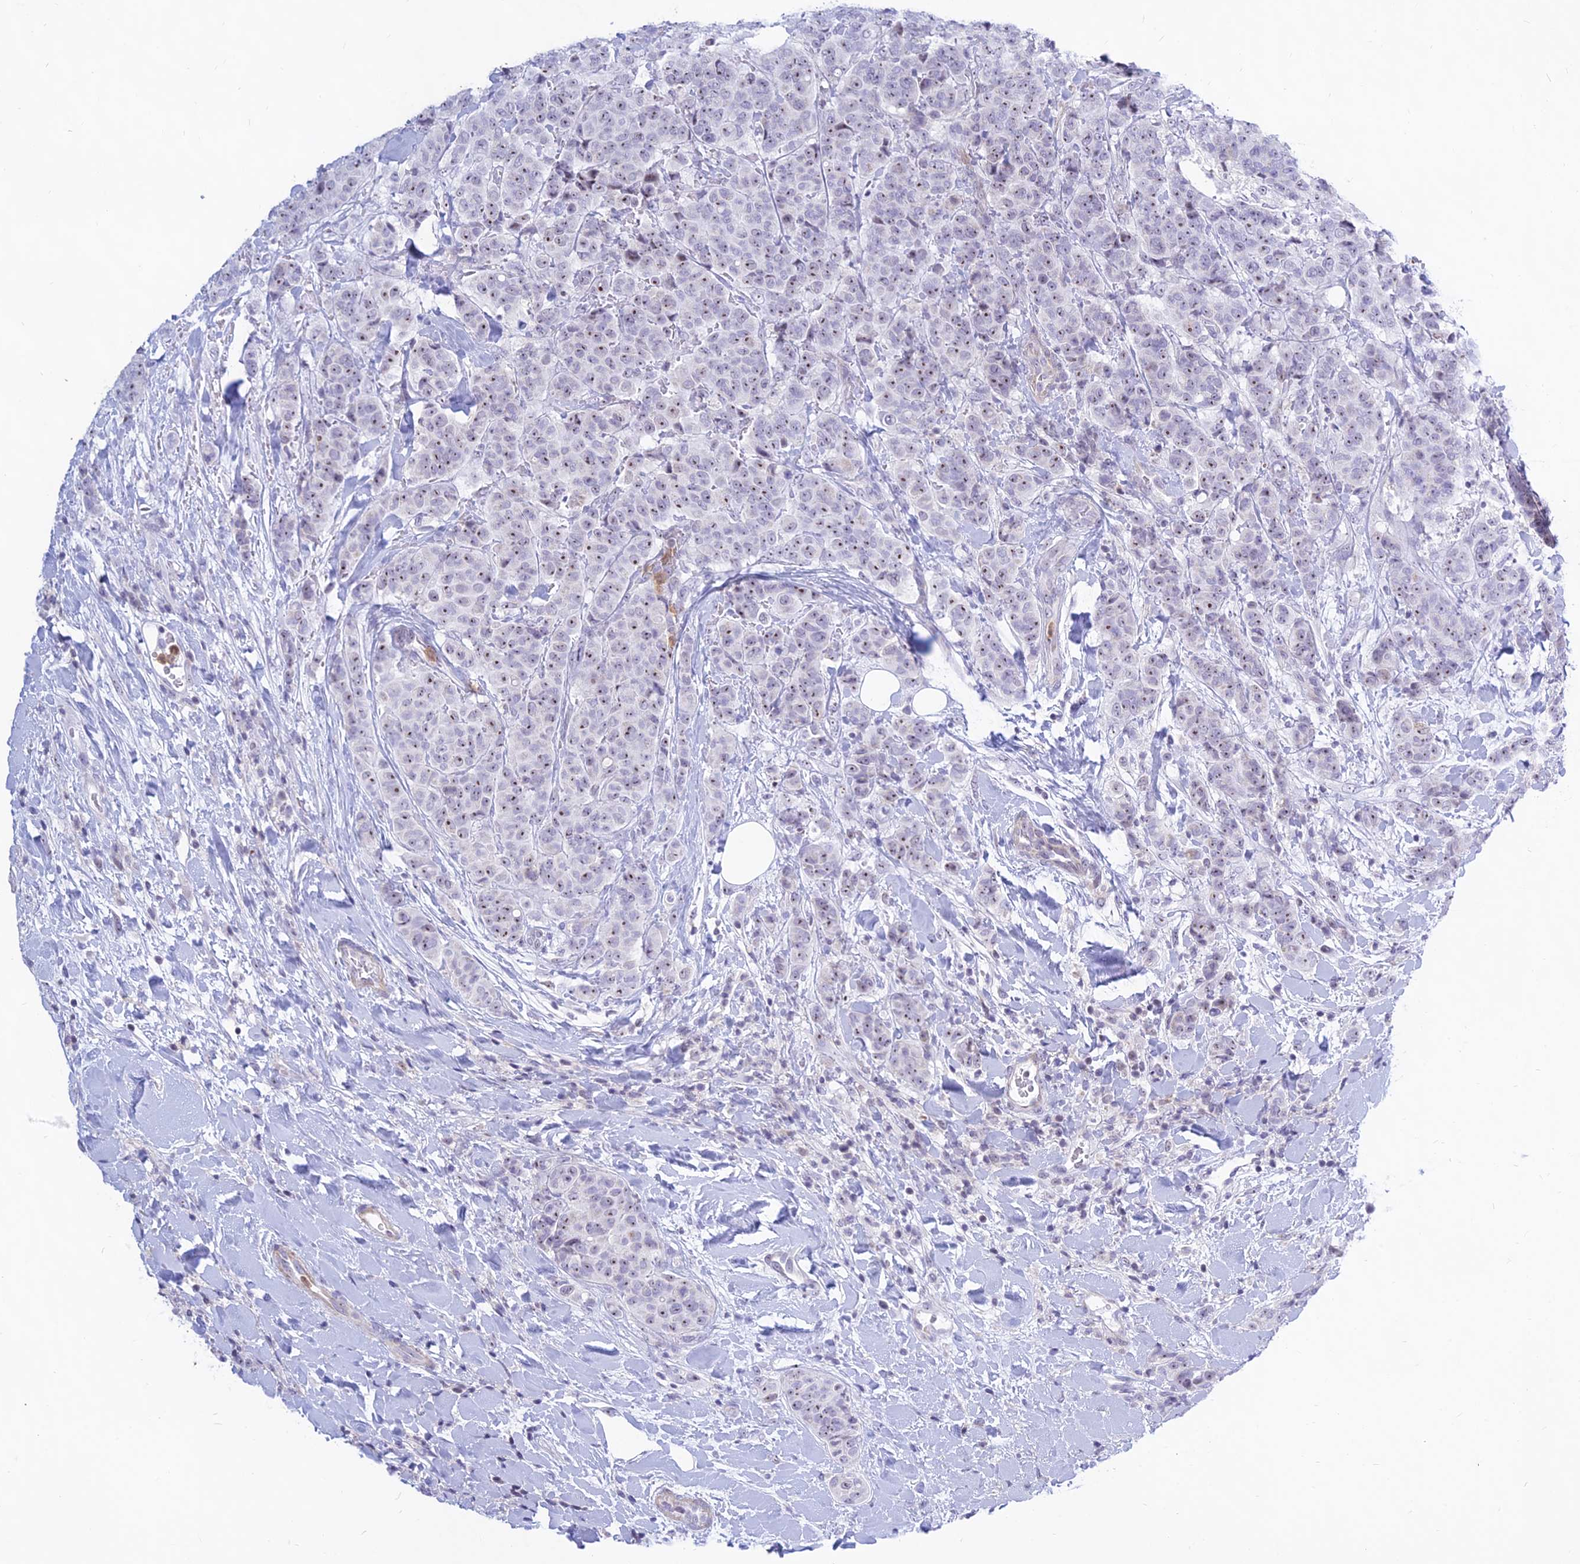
{"staining": {"intensity": "moderate", "quantity": "25%-75%", "location": "nuclear"}, "tissue": "breast cancer", "cell_type": "Tumor cells", "image_type": "cancer", "snomed": [{"axis": "morphology", "description": "Duct carcinoma"}, {"axis": "topography", "description": "Breast"}], "caption": "Brown immunohistochemical staining in breast cancer exhibits moderate nuclear expression in approximately 25%-75% of tumor cells.", "gene": "KRR1", "patient": {"sex": "female", "age": 40}}